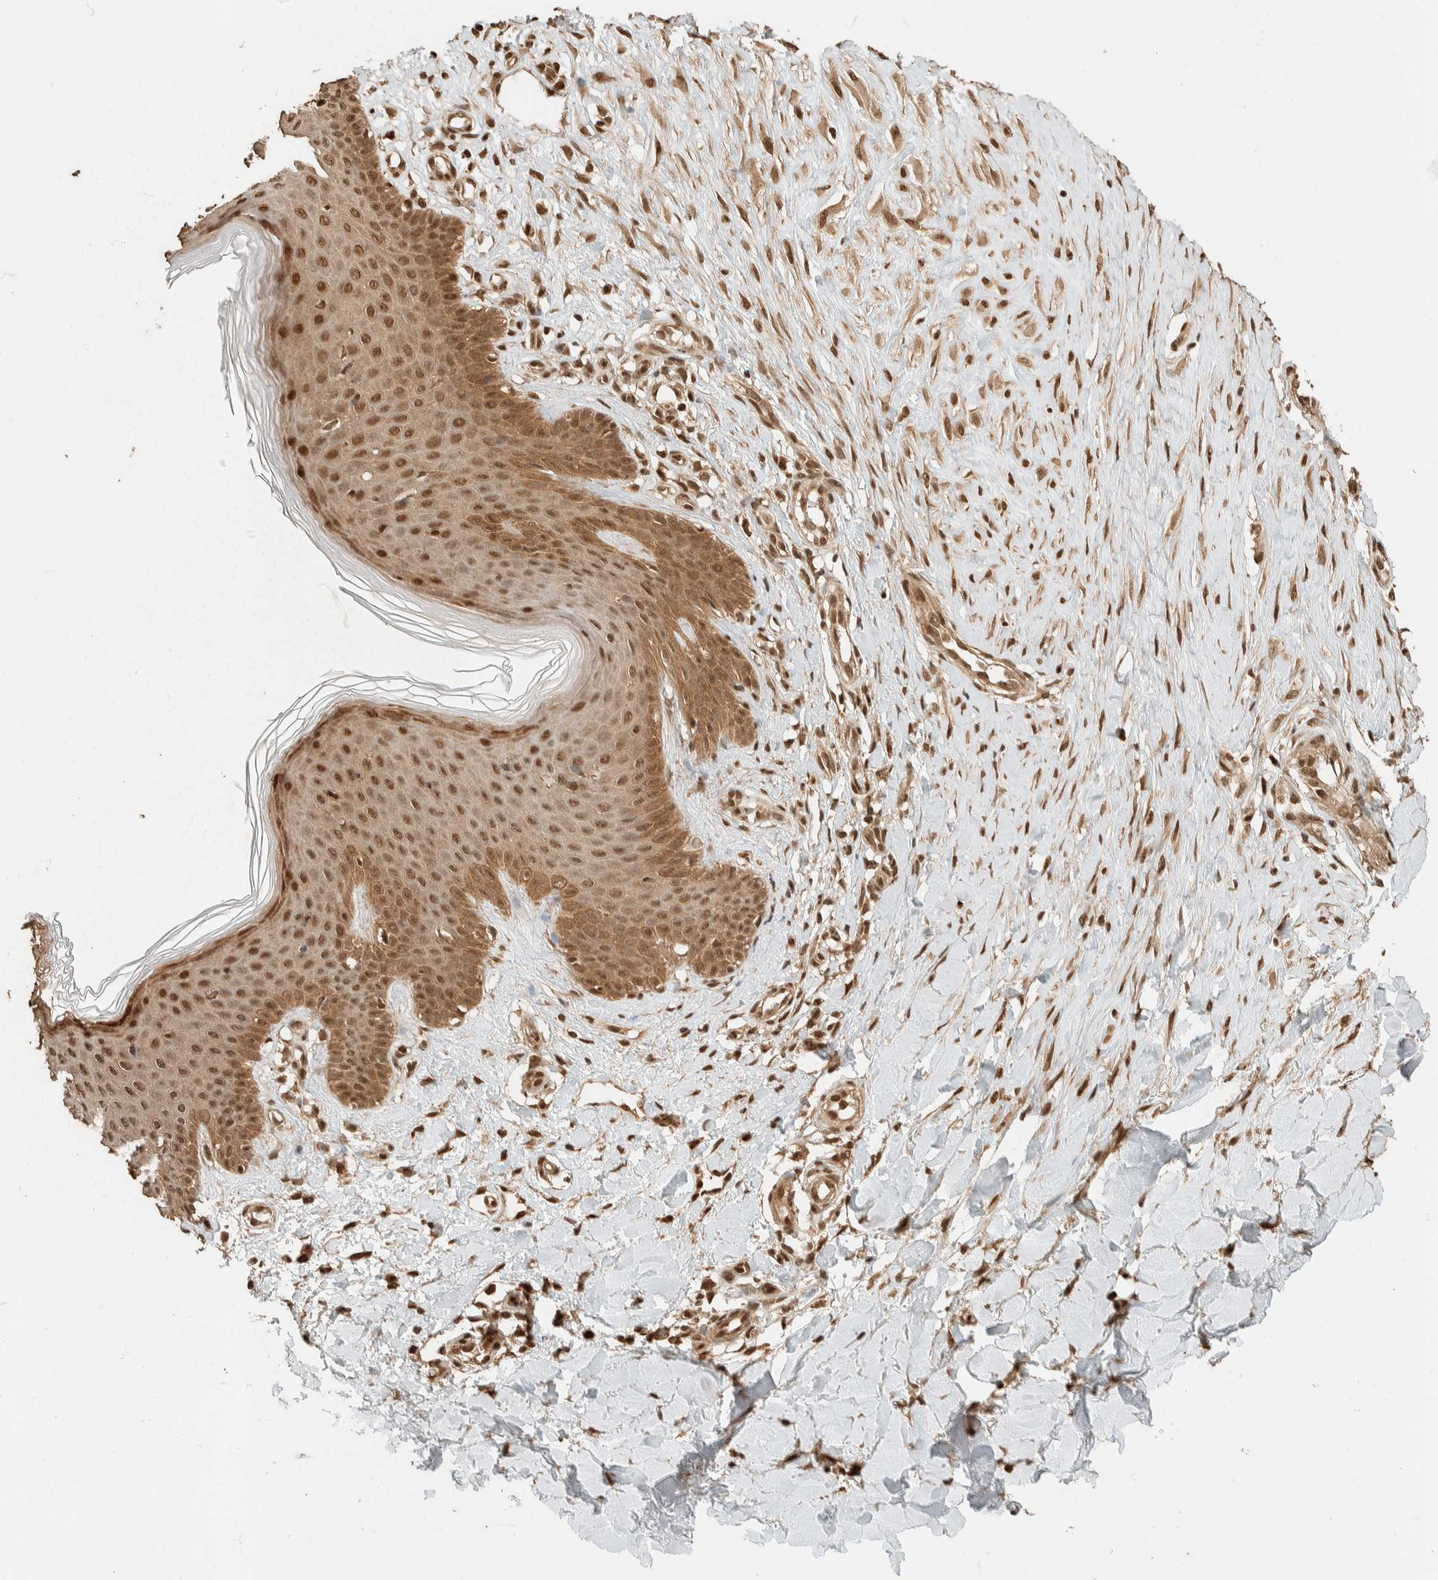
{"staining": {"intensity": "moderate", "quantity": ">75%", "location": "cytoplasmic/membranous,nuclear"}, "tissue": "skin", "cell_type": "Fibroblasts", "image_type": "normal", "snomed": [{"axis": "morphology", "description": "Normal tissue, NOS"}, {"axis": "topography", "description": "Skin"}], "caption": "Protein expression analysis of unremarkable human skin reveals moderate cytoplasmic/membranous,nuclear positivity in about >75% of fibroblasts.", "gene": "ZBTB2", "patient": {"sex": "male", "age": 41}}